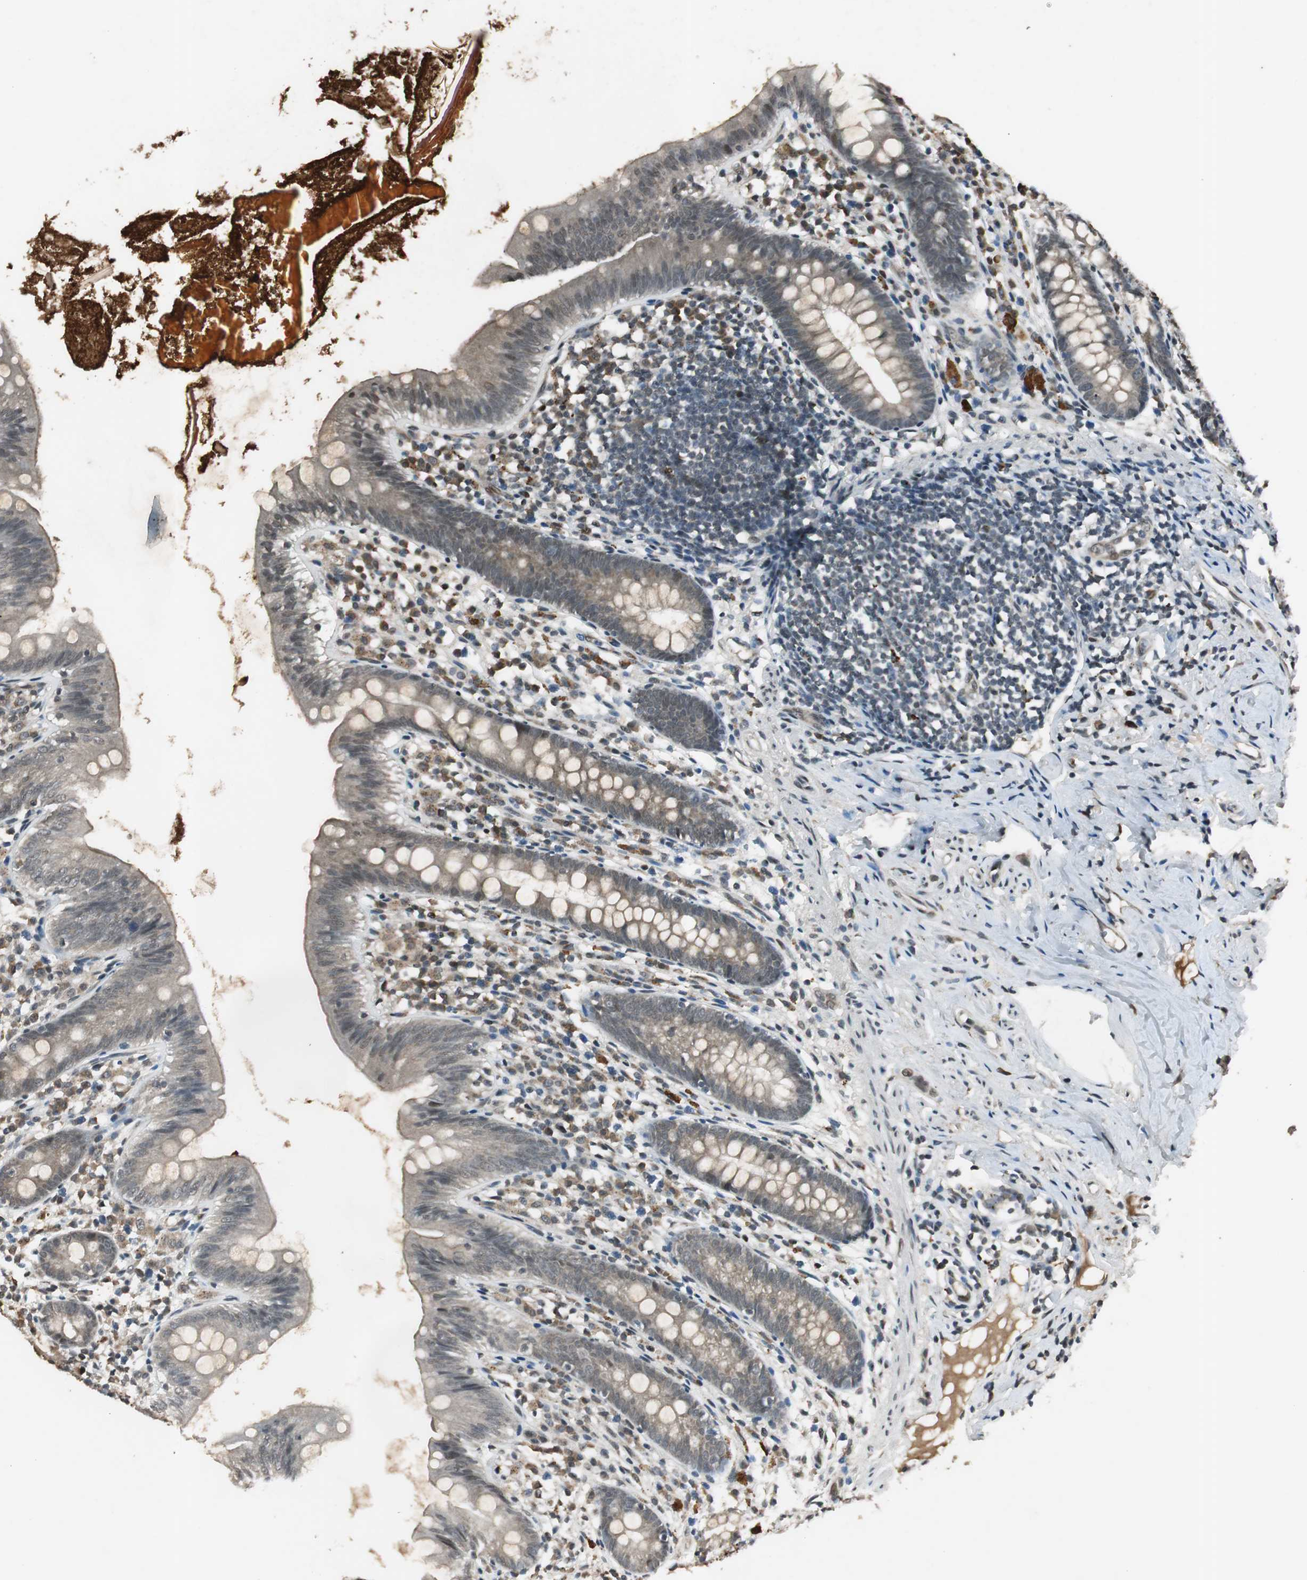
{"staining": {"intensity": "weak", "quantity": "<25%", "location": "cytoplasmic/membranous"}, "tissue": "appendix", "cell_type": "Glandular cells", "image_type": "normal", "snomed": [{"axis": "morphology", "description": "Normal tissue, NOS"}, {"axis": "topography", "description": "Appendix"}], "caption": "The image exhibits no staining of glandular cells in benign appendix. The staining was performed using DAB to visualize the protein expression in brown, while the nuclei were stained in blue with hematoxylin (Magnification: 20x).", "gene": "BOLA1", "patient": {"sex": "male", "age": 52}}